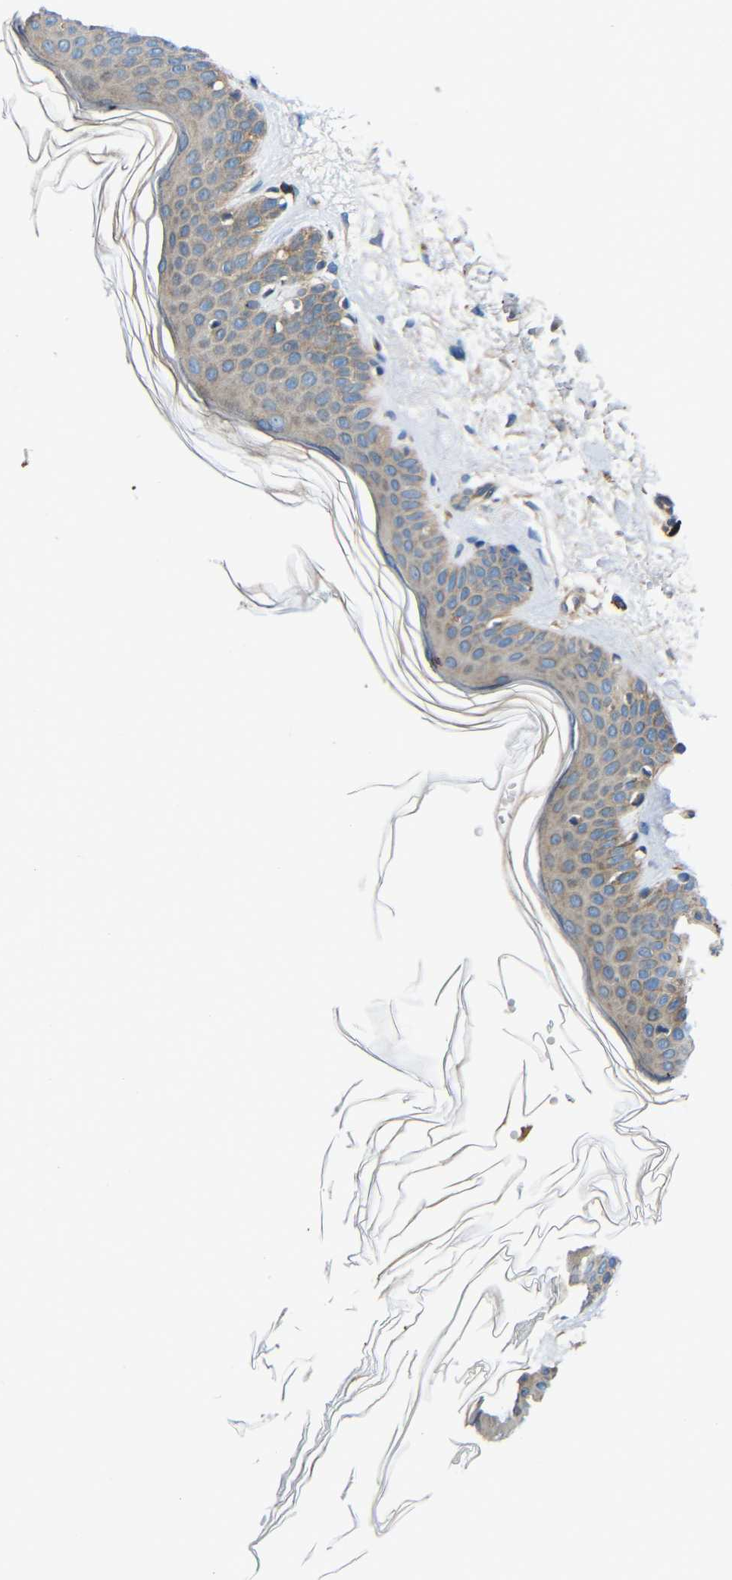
{"staining": {"intensity": "negative", "quantity": "none", "location": "none"}, "tissue": "skin", "cell_type": "Fibroblasts", "image_type": "normal", "snomed": [{"axis": "morphology", "description": "Normal tissue, NOS"}, {"axis": "topography", "description": "Skin"}], "caption": "DAB immunohistochemical staining of benign human skin reveals no significant positivity in fibroblasts.", "gene": "RHOT2", "patient": {"sex": "female", "age": 56}}